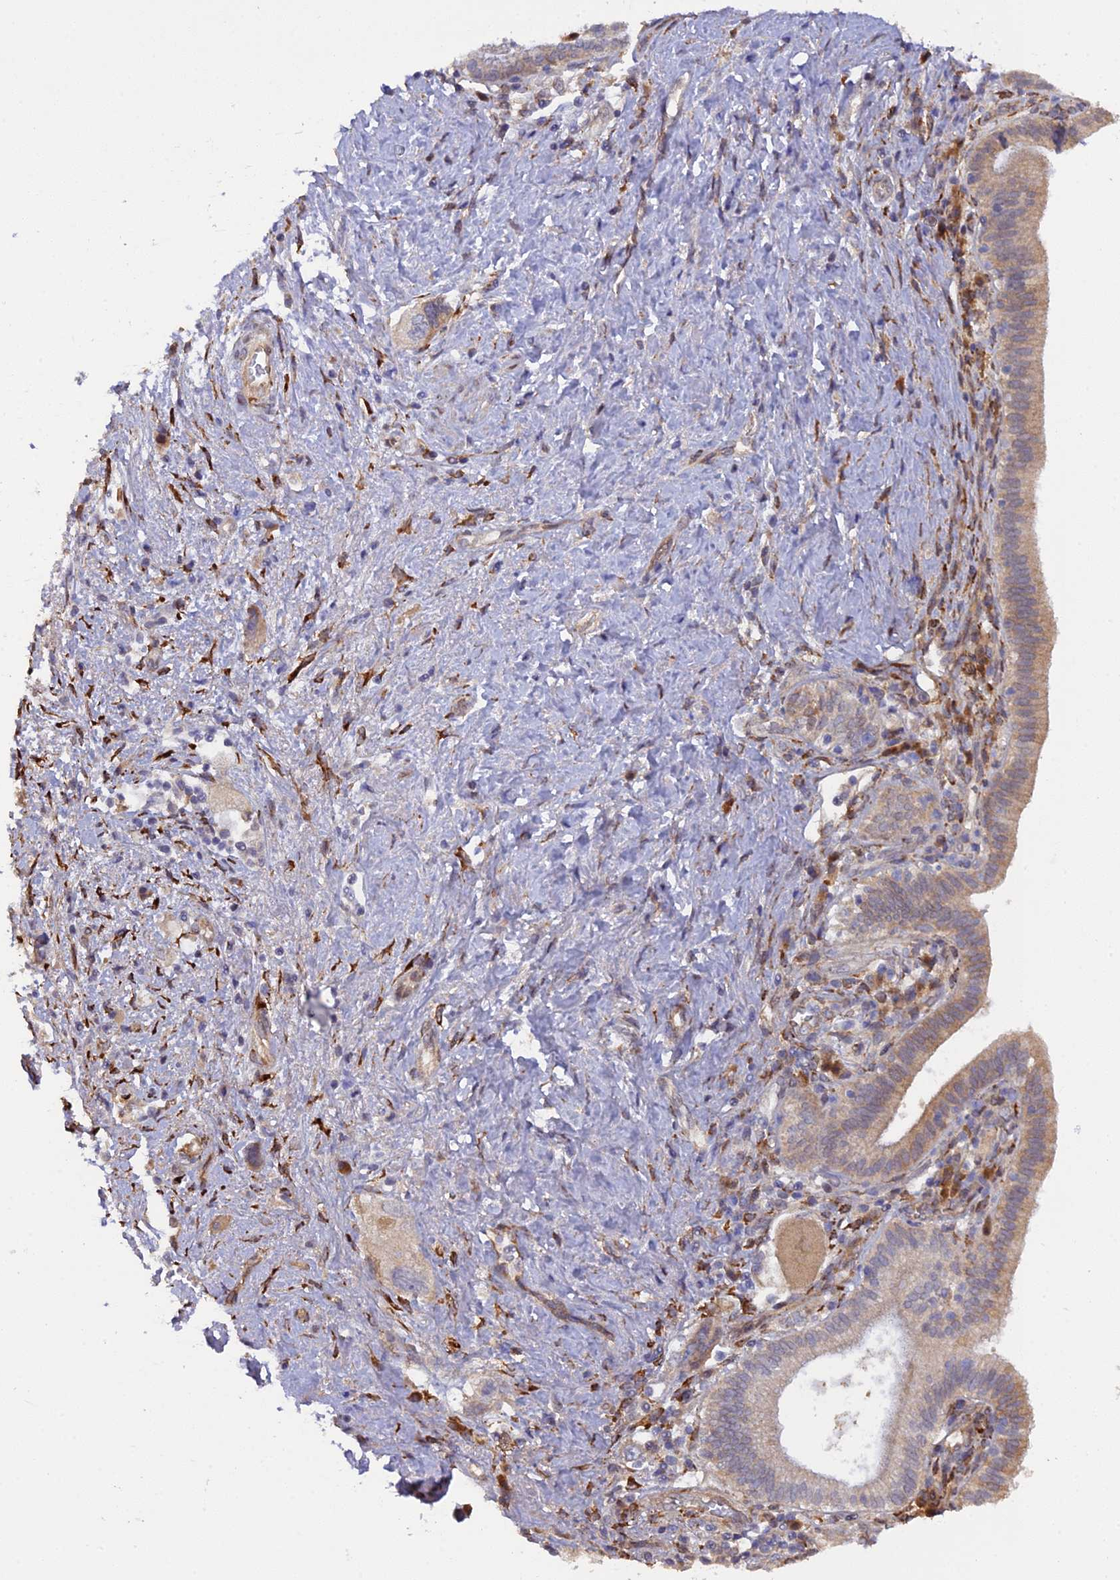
{"staining": {"intensity": "weak", "quantity": ">75%", "location": "cytoplasmic/membranous"}, "tissue": "pancreatic cancer", "cell_type": "Tumor cells", "image_type": "cancer", "snomed": [{"axis": "morphology", "description": "Adenocarcinoma, NOS"}, {"axis": "topography", "description": "Pancreas"}], "caption": "Tumor cells show weak cytoplasmic/membranous staining in about >75% of cells in pancreatic cancer (adenocarcinoma). The staining was performed using DAB, with brown indicating positive protein expression. Nuclei are stained blue with hematoxylin.", "gene": "P3H3", "patient": {"sex": "female", "age": 73}}